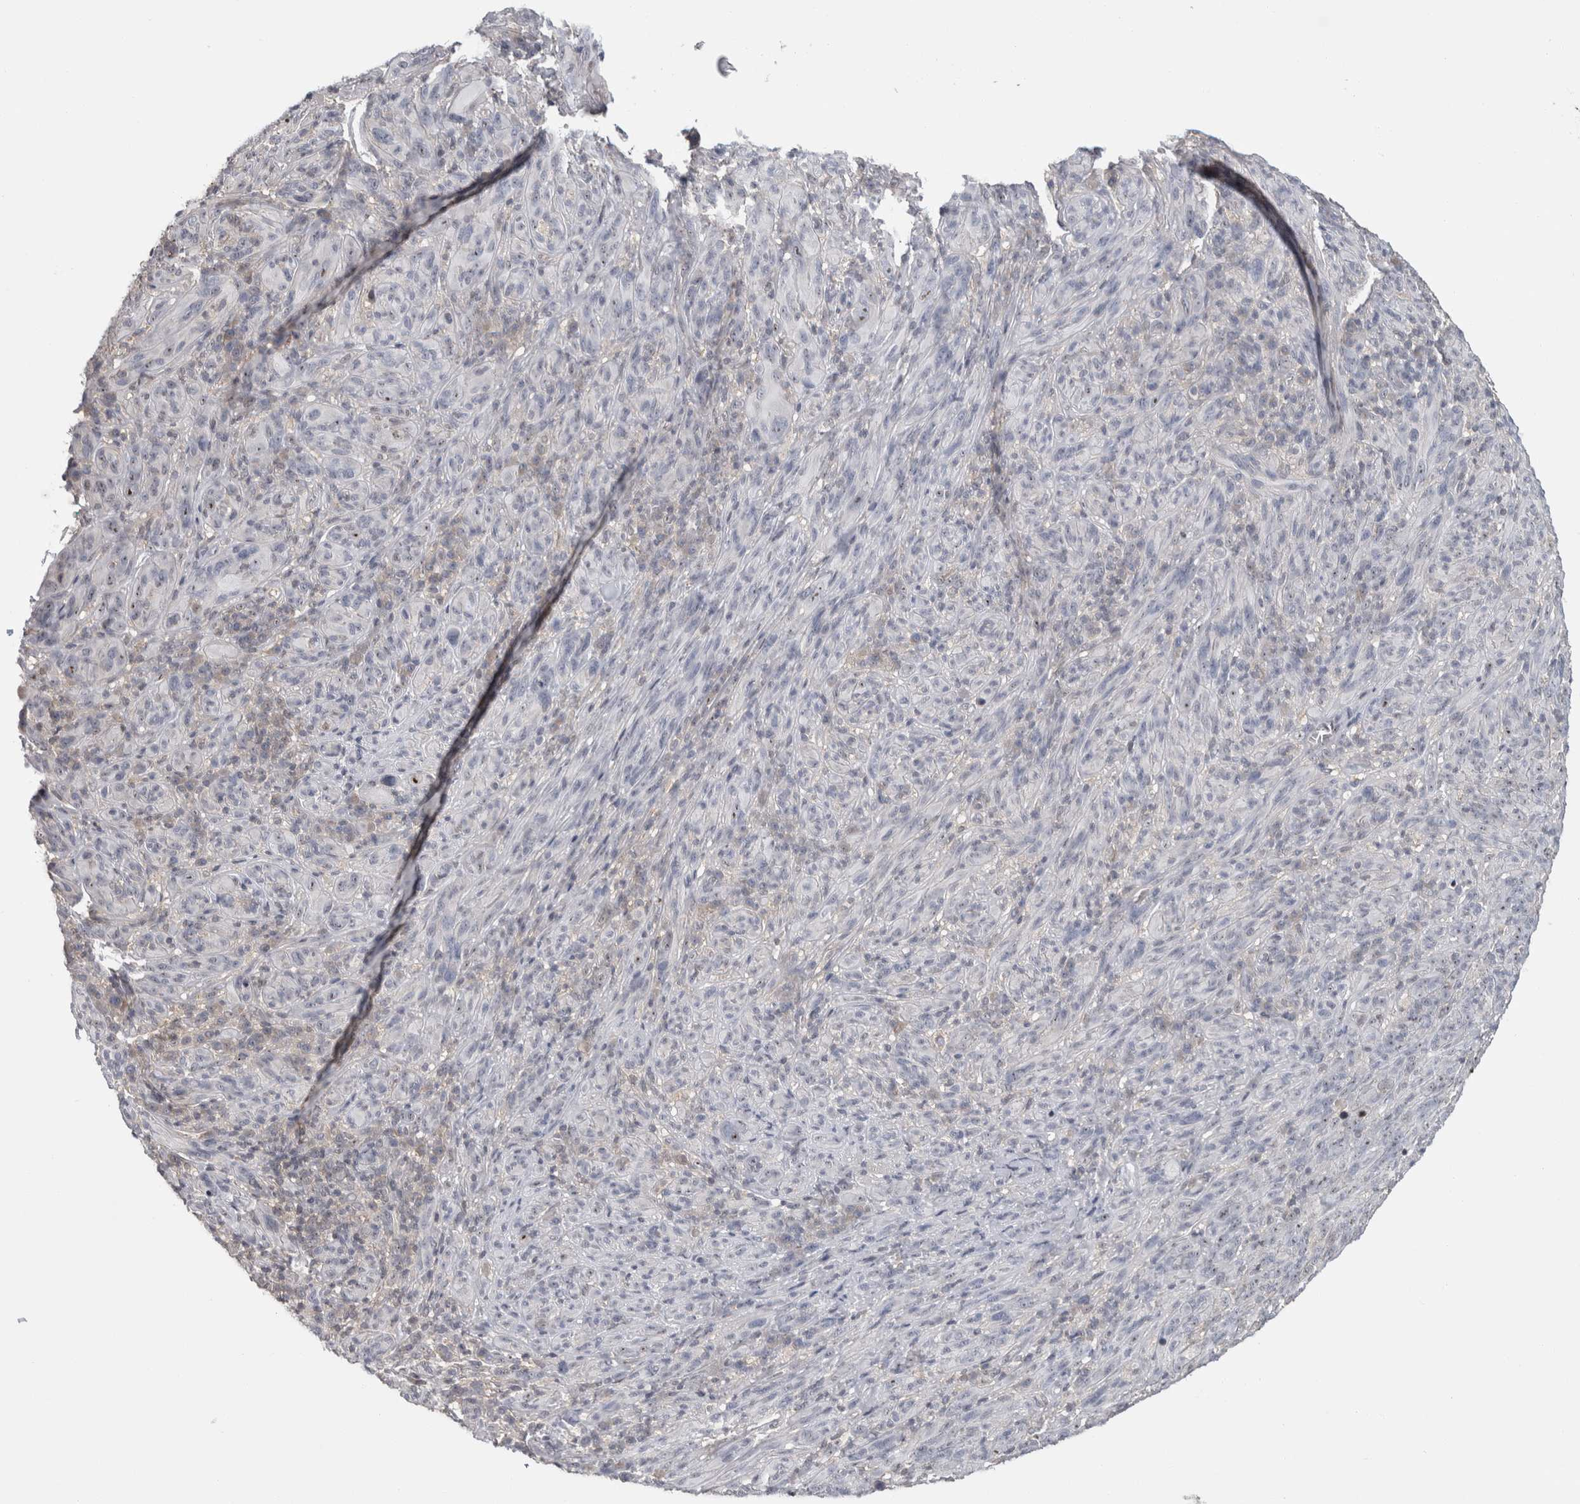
{"staining": {"intensity": "weak", "quantity": "<25%", "location": "nuclear"}, "tissue": "melanoma", "cell_type": "Tumor cells", "image_type": "cancer", "snomed": [{"axis": "morphology", "description": "Malignant melanoma, NOS"}, {"axis": "topography", "description": "Skin of head"}], "caption": "Melanoma stained for a protein using IHC exhibits no staining tumor cells.", "gene": "RBM28", "patient": {"sex": "male", "age": 96}}